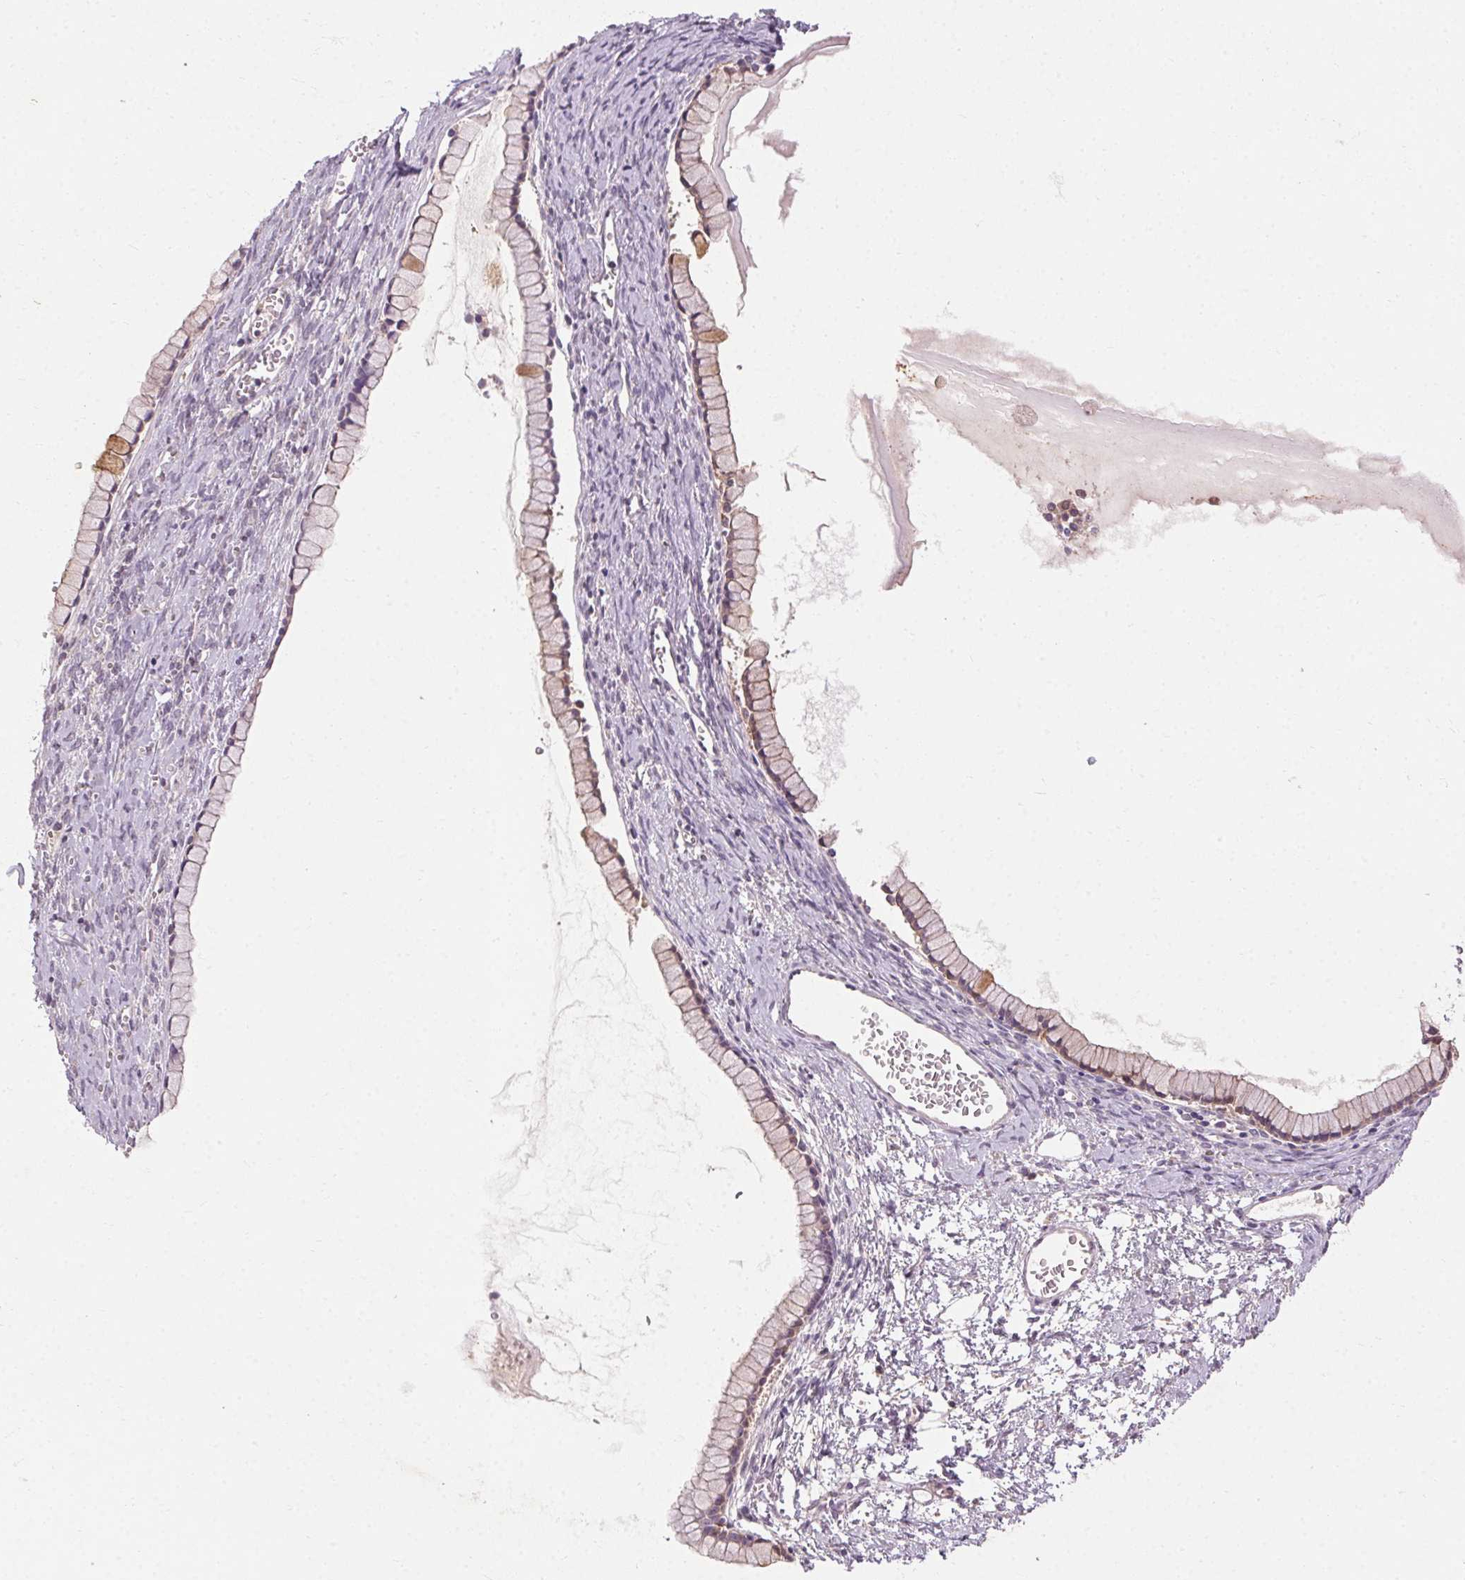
{"staining": {"intensity": "weak", "quantity": "<25%", "location": "cytoplasmic/membranous"}, "tissue": "ovarian cancer", "cell_type": "Tumor cells", "image_type": "cancer", "snomed": [{"axis": "morphology", "description": "Cystadenocarcinoma, mucinous, NOS"}, {"axis": "topography", "description": "Ovary"}], "caption": "An immunohistochemistry (IHC) image of ovarian cancer is shown. There is no staining in tumor cells of ovarian cancer.", "gene": "REP15", "patient": {"sex": "female", "age": 41}}